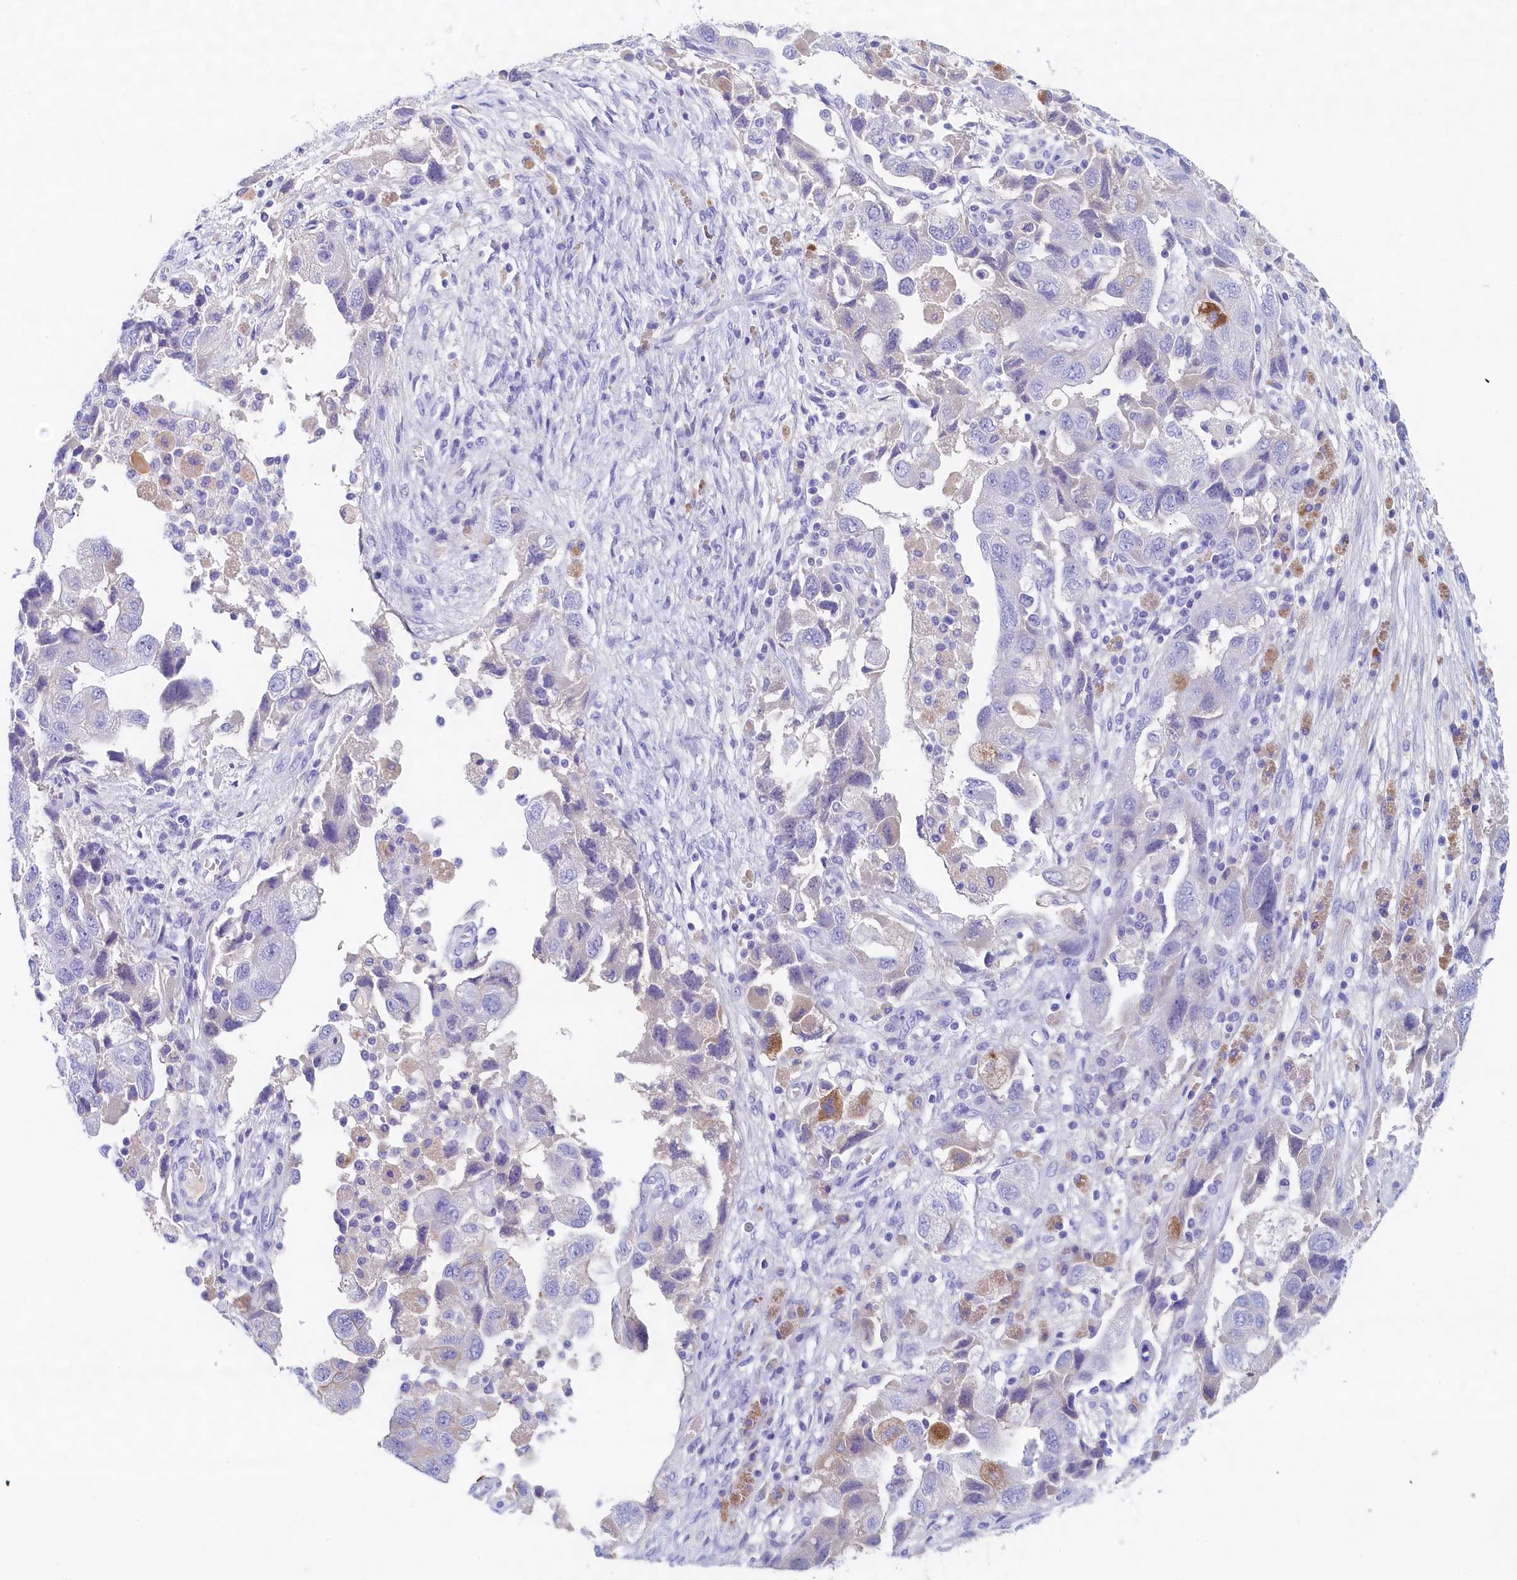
{"staining": {"intensity": "negative", "quantity": "none", "location": "none"}, "tissue": "ovarian cancer", "cell_type": "Tumor cells", "image_type": "cancer", "snomed": [{"axis": "morphology", "description": "Carcinoma, NOS"}, {"axis": "morphology", "description": "Cystadenocarcinoma, serous, NOS"}, {"axis": "topography", "description": "Ovary"}], "caption": "A histopathology image of human carcinoma (ovarian) is negative for staining in tumor cells.", "gene": "GUCA1C", "patient": {"sex": "female", "age": 69}}